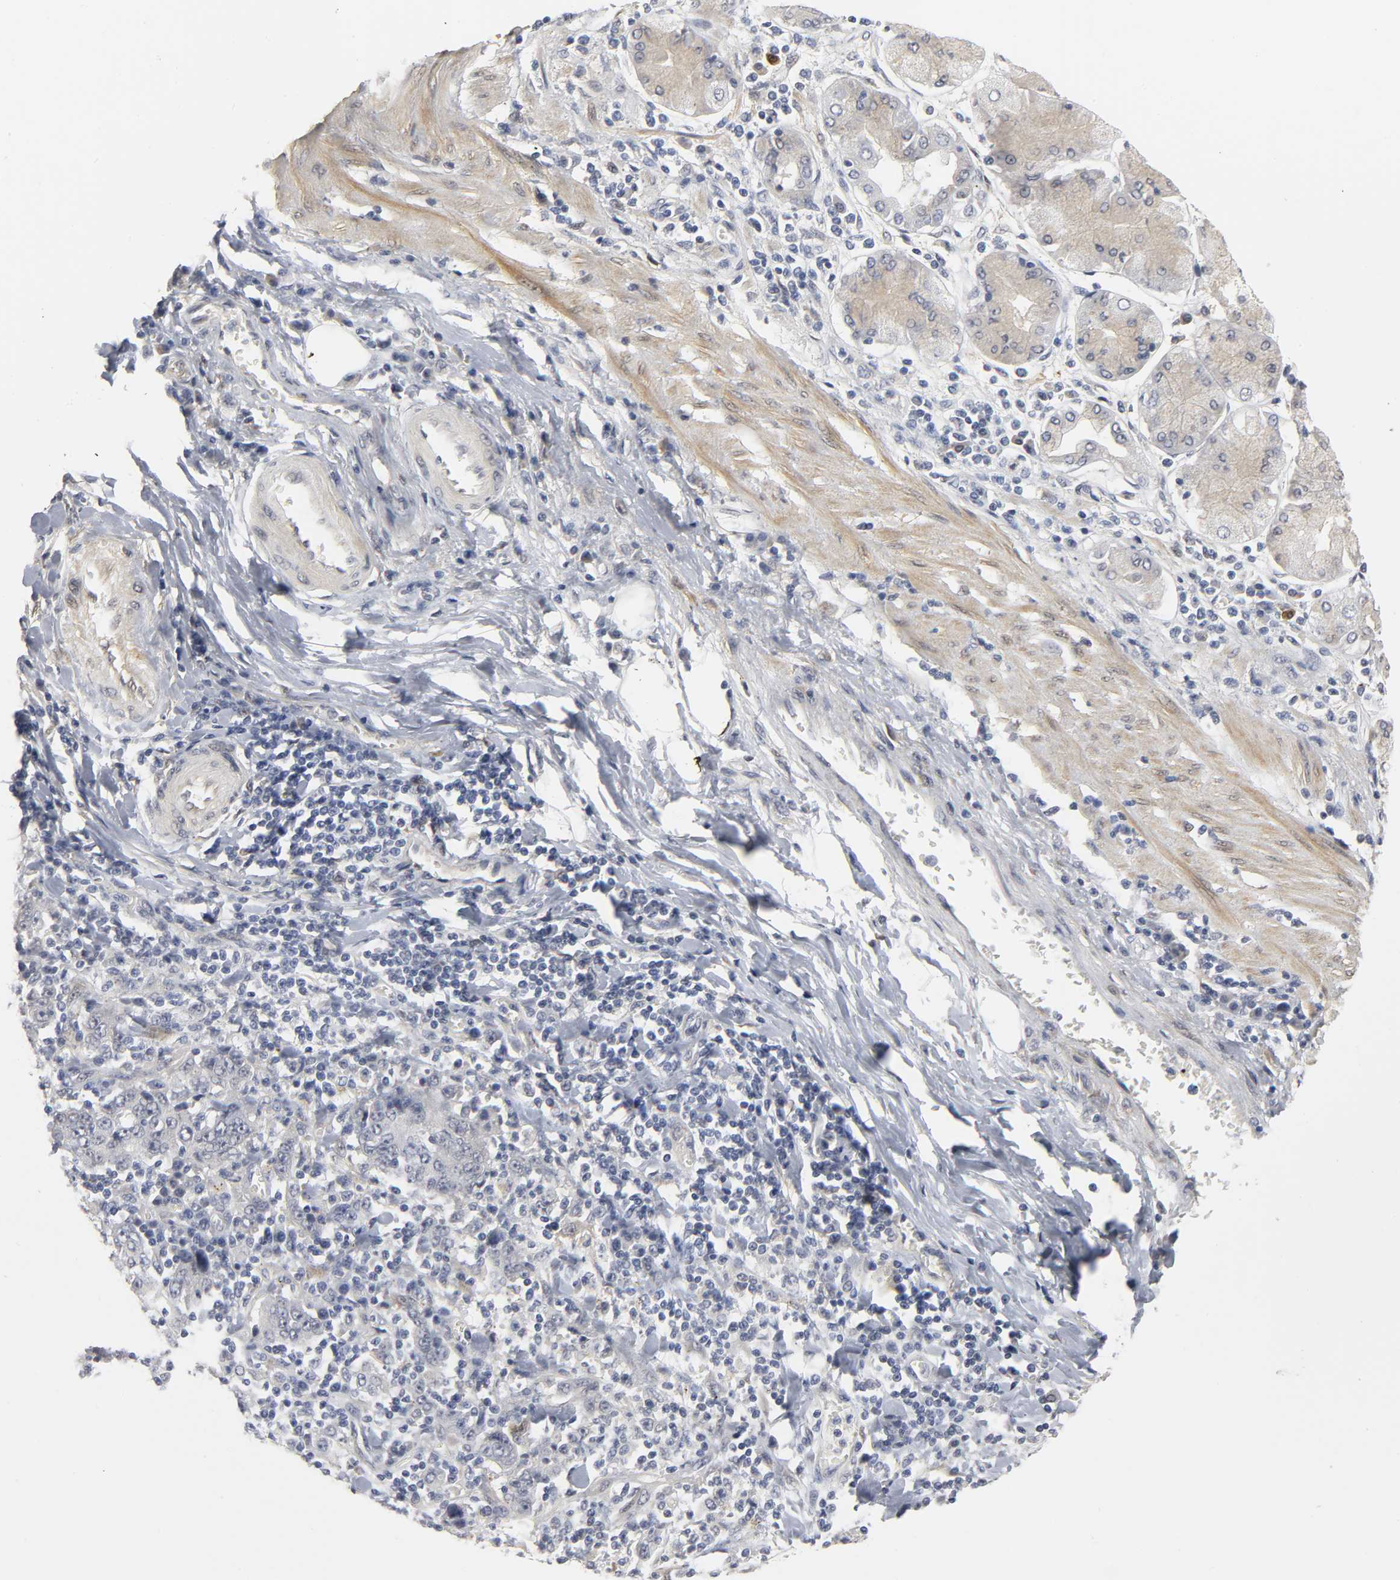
{"staining": {"intensity": "negative", "quantity": "none", "location": "none"}, "tissue": "stomach cancer", "cell_type": "Tumor cells", "image_type": "cancer", "snomed": [{"axis": "morphology", "description": "Normal tissue, NOS"}, {"axis": "morphology", "description": "Adenocarcinoma, NOS"}, {"axis": "topography", "description": "Stomach, upper"}, {"axis": "topography", "description": "Stomach"}], "caption": "This is an IHC micrograph of human stomach cancer (adenocarcinoma). There is no positivity in tumor cells.", "gene": "PDLIM3", "patient": {"sex": "male", "age": 59}}